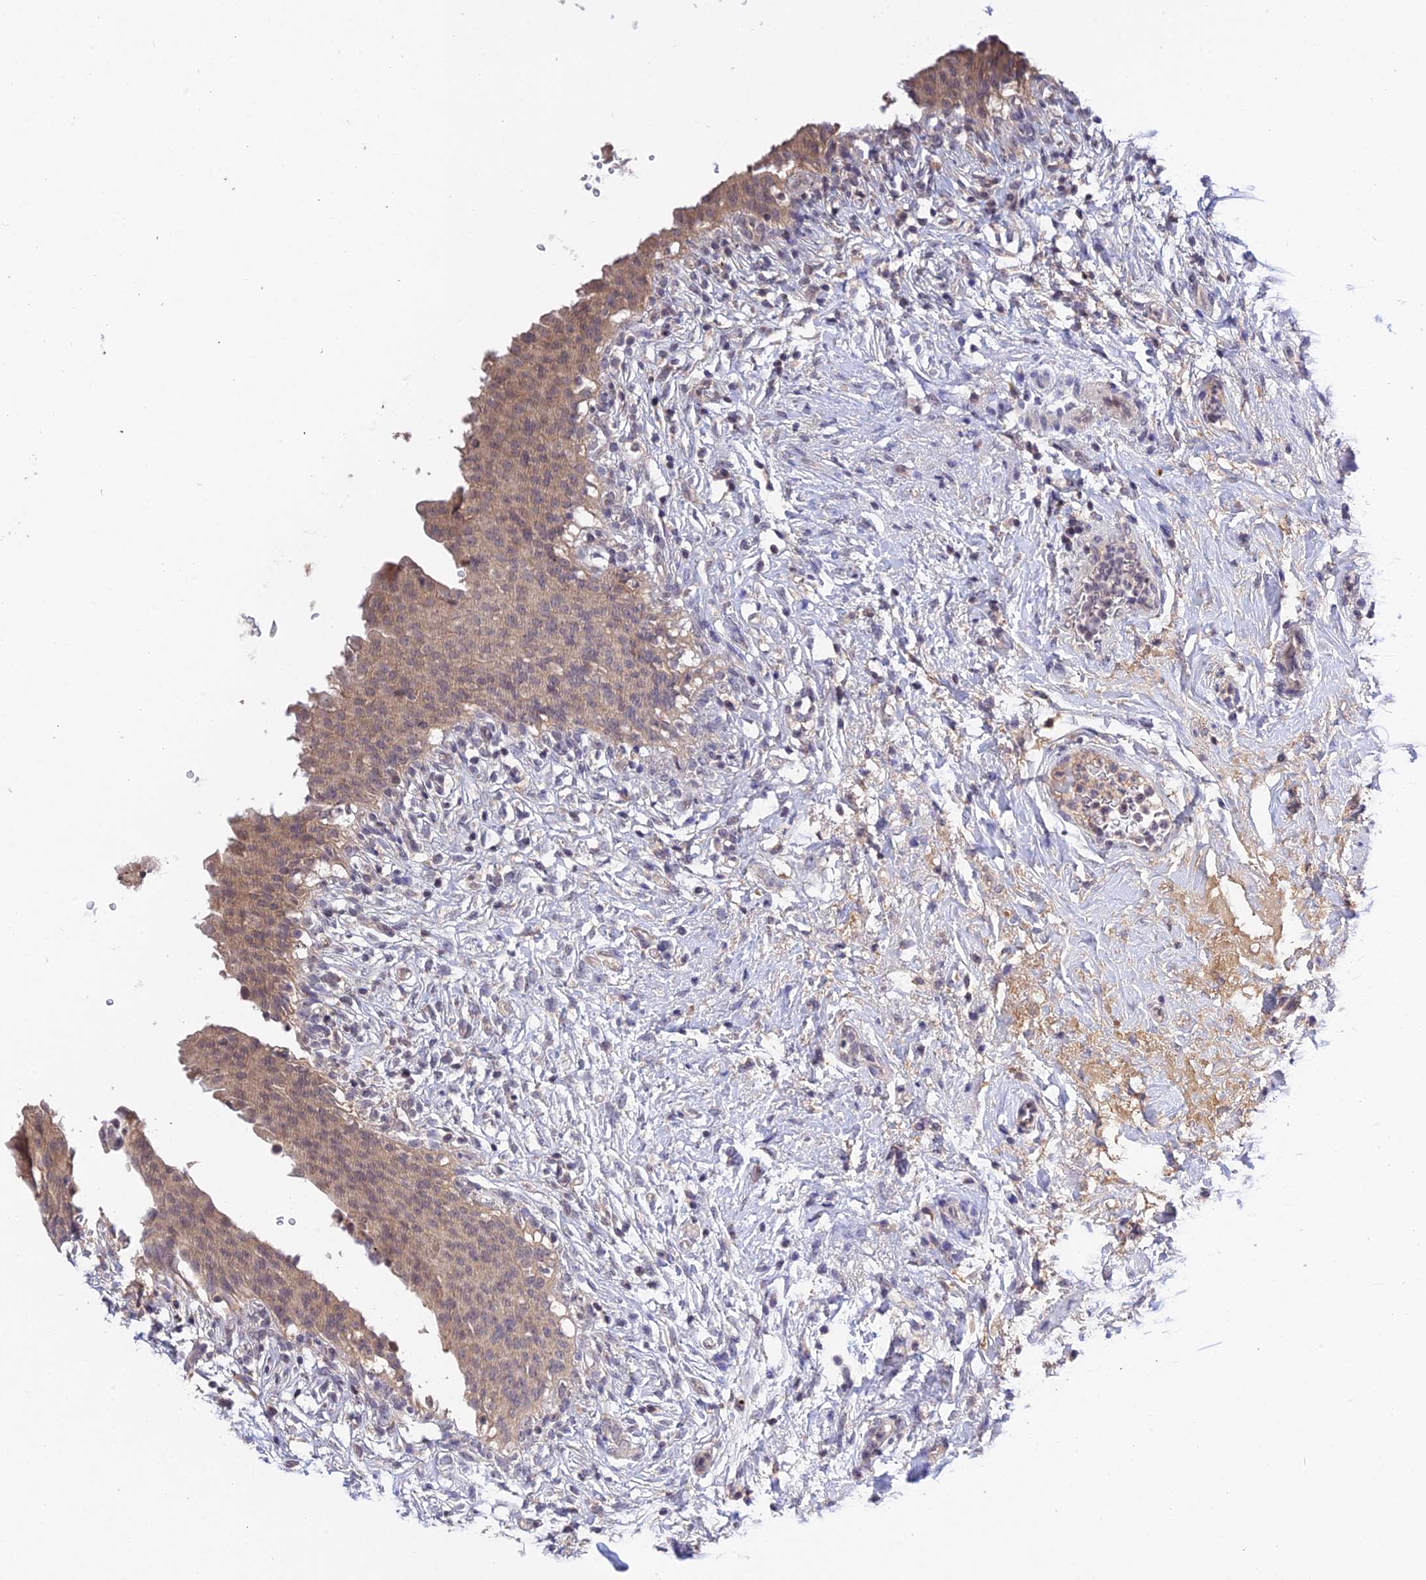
{"staining": {"intensity": "moderate", "quantity": "25%-75%", "location": "cytoplasmic/membranous,nuclear"}, "tissue": "urinary bladder", "cell_type": "Urothelial cells", "image_type": "normal", "snomed": [{"axis": "morphology", "description": "Normal tissue, NOS"}, {"axis": "topography", "description": "Urinary bladder"}], "caption": "A brown stain labels moderate cytoplasmic/membranous,nuclear expression of a protein in urothelial cells of normal urinary bladder. The staining is performed using DAB (3,3'-diaminobenzidine) brown chromogen to label protein expression. The nuclei are counter-stained blue using hematoxylin.", "gene": "TEKT1", "patient": {"sex": "female", "age": 60}}